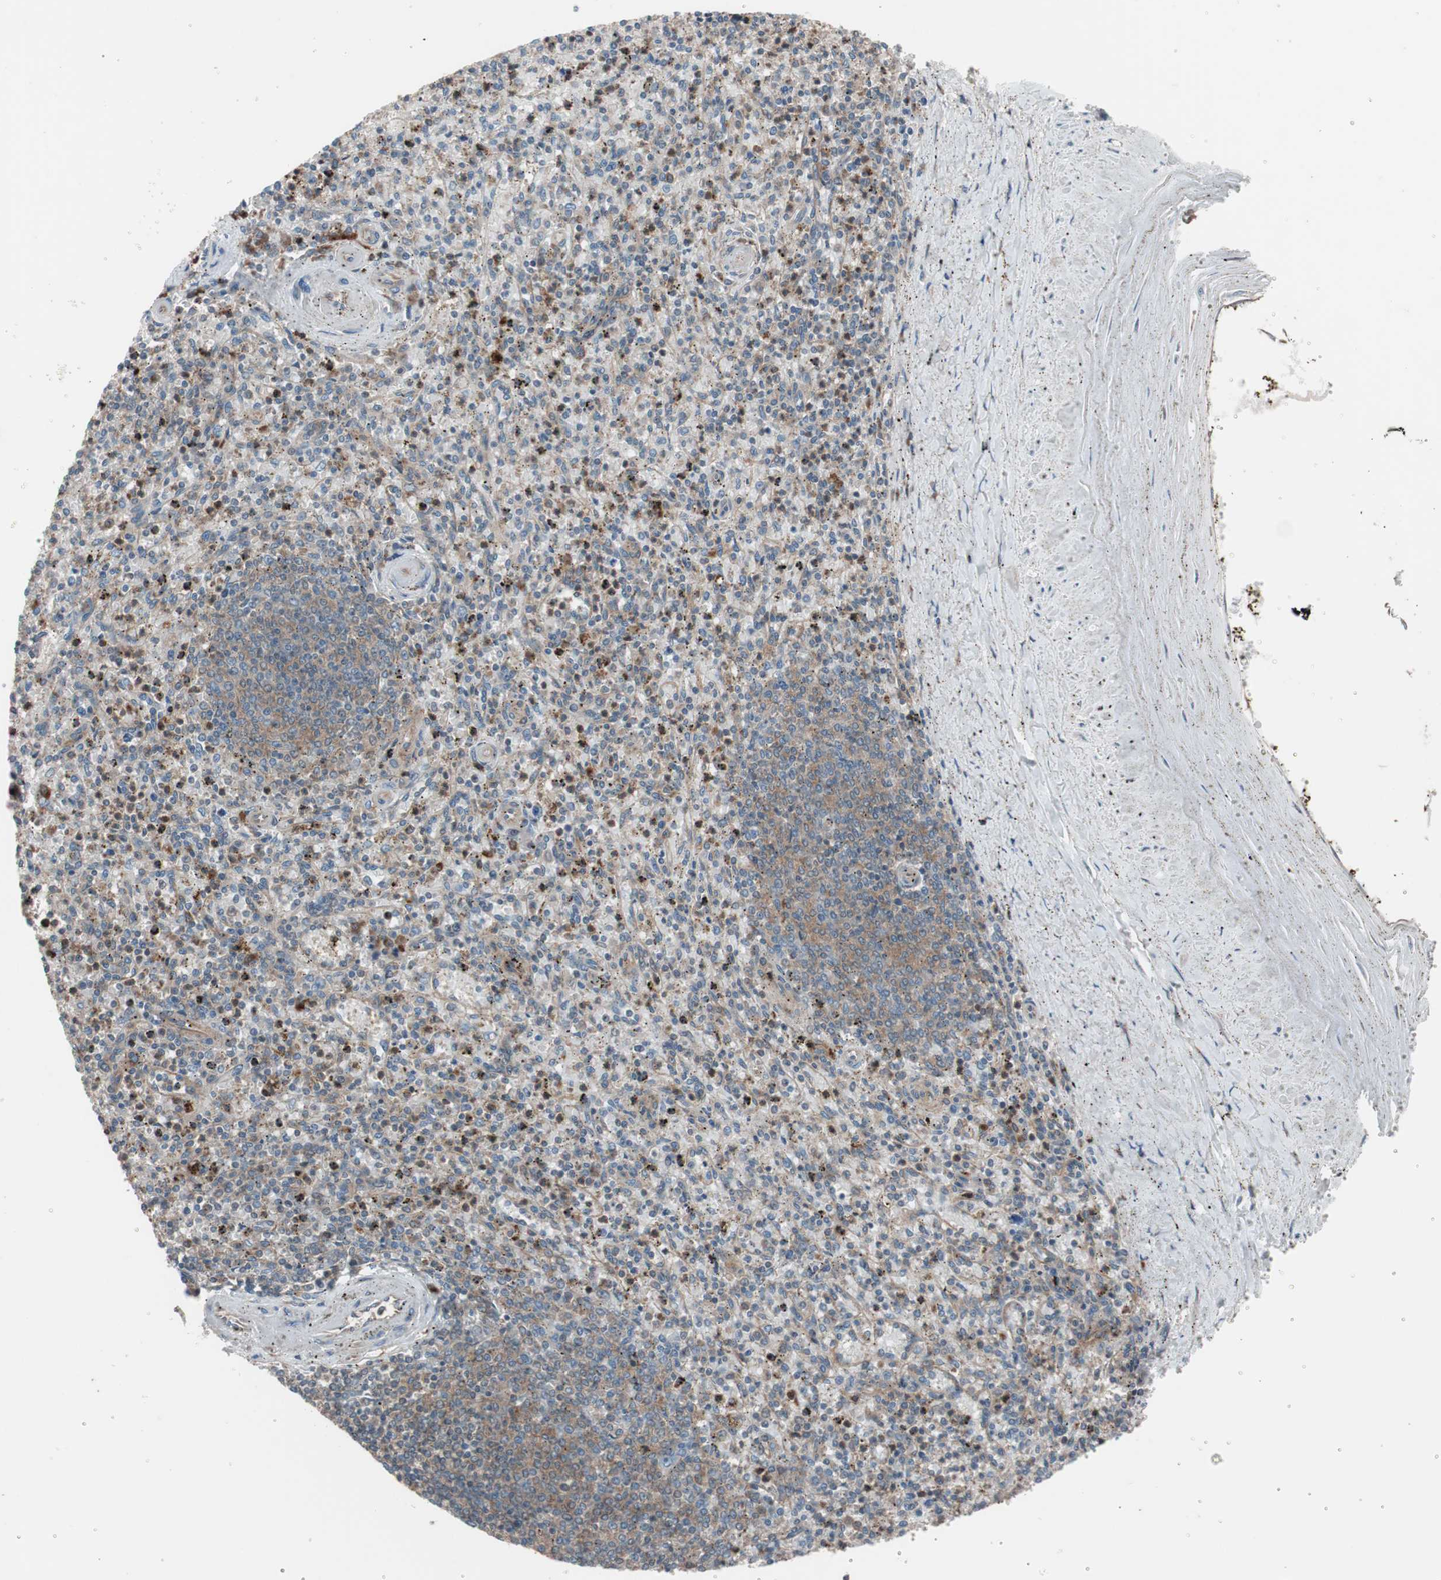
{"staining": {"intensity": "moderate", "quantity": "25%-75%", "location": "cytoplasmic/membranous"}, "tissue": "spleen", "cell_type": "Cells in red pulp", "image_type": "normal", "snomed": [{"axis": "morphology", "description": "Normal tissue, NOS"}, {"axis": "topography", "description": "Spleen"}], "caption": "Immunohistochemistry (IHC) micrograph of benign spleen: human spleen stained using immunohistochemistry reveals medium levels of moderate protein expression localized specifically in the cytoplasmic/membranous of cells in red pulp, appearing as a cytoplasmic/membranous brown color.", "gene": "SEC31A", "patient": {"sex": "male", "age": 72}}